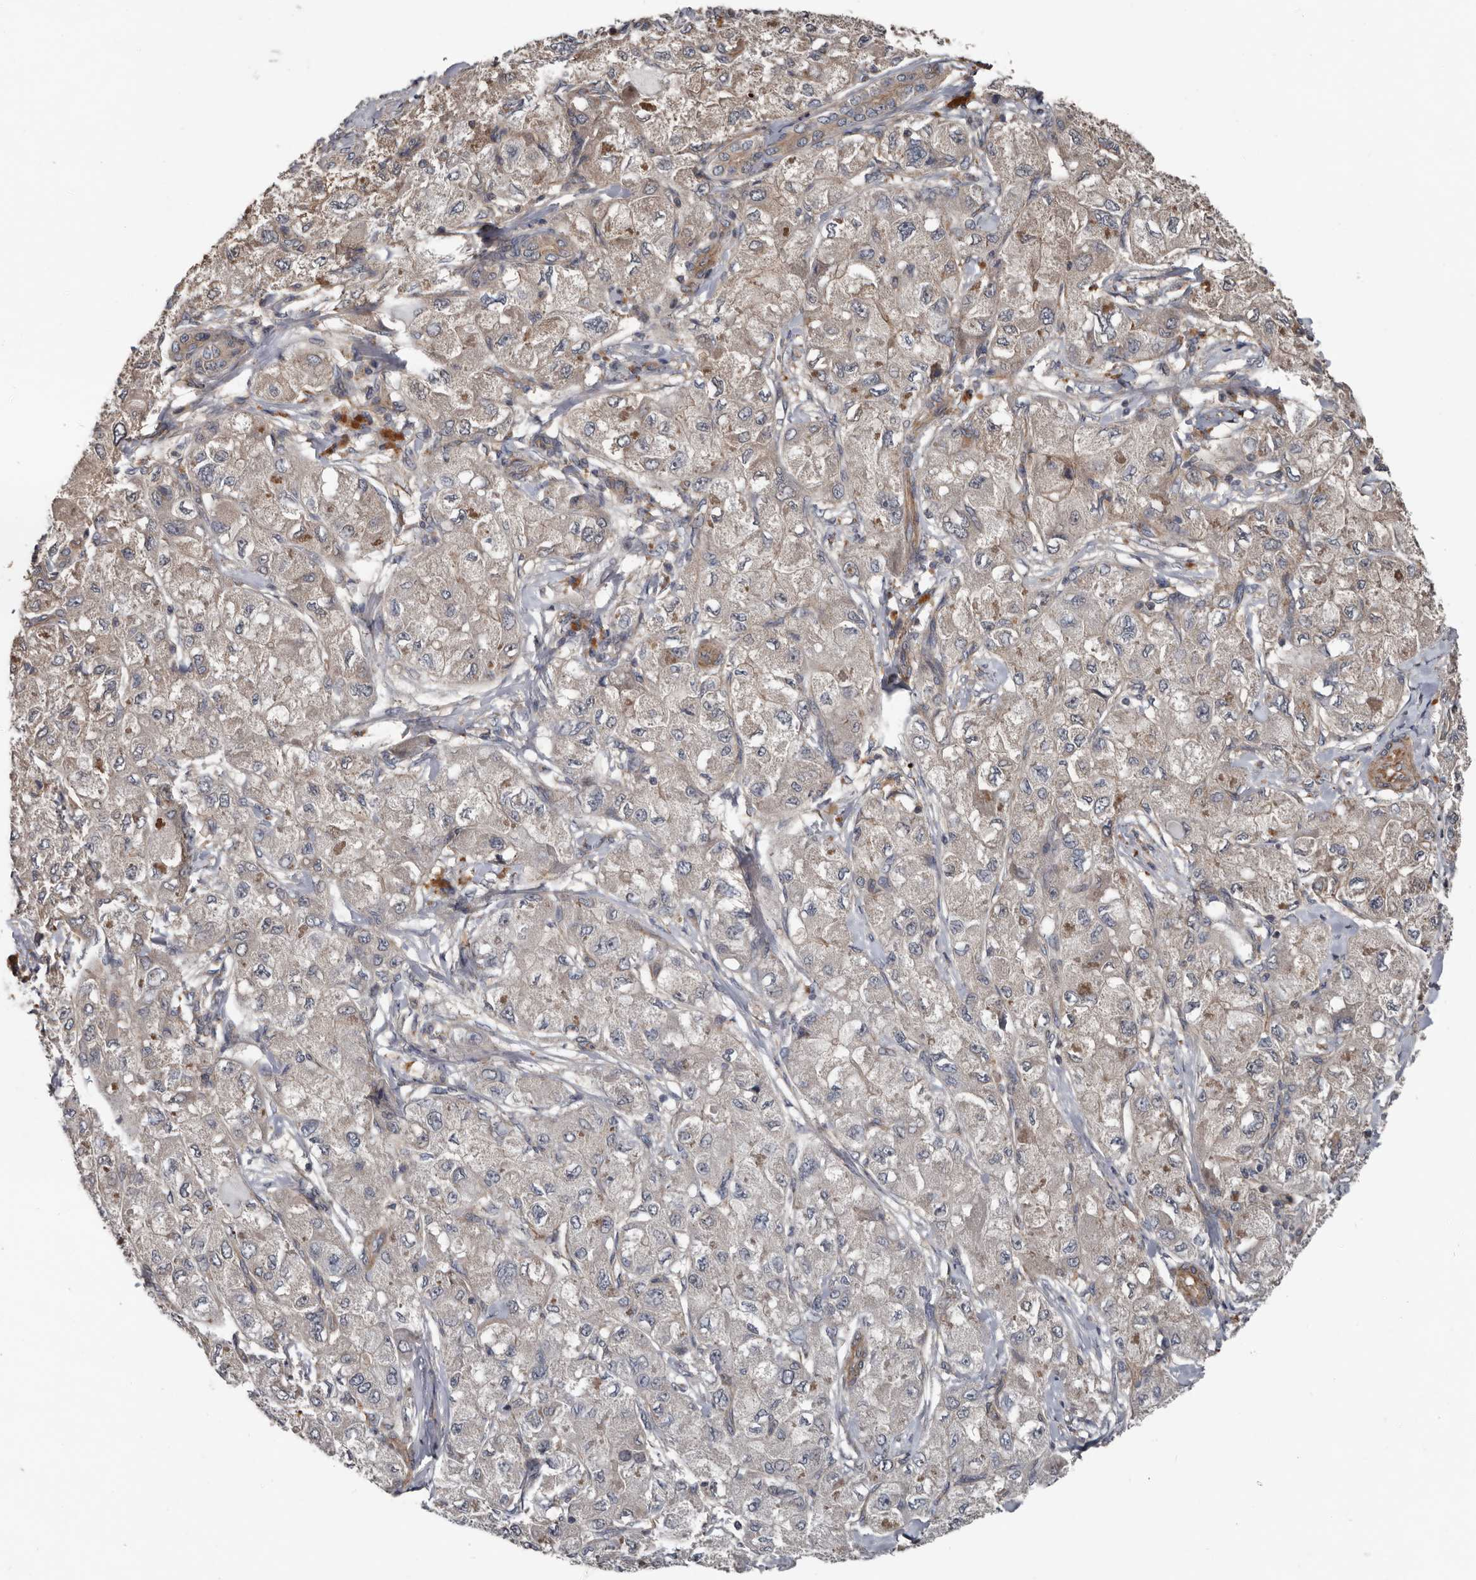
{"staining": {"intensity": "moderate", "quantity": "25%-75%", "location": "cytoplasmic/membranous"}, "tissue": "liver cancer", "cell_type": "Tumor cells", "image_type": "cancer", "snomed": [{"axis": "morphology", "description": "Carcinoma, Hepatocellular, NOS"}, {"axis": "topography", "description": "Liver"}], "caption": "Human liver hepatocellular carcinoma stained with a protein marker demonstrates moderate staining in tumor cells.", "gene": "DNAJB4", "patient": {"sex": "male", "age": 80}}